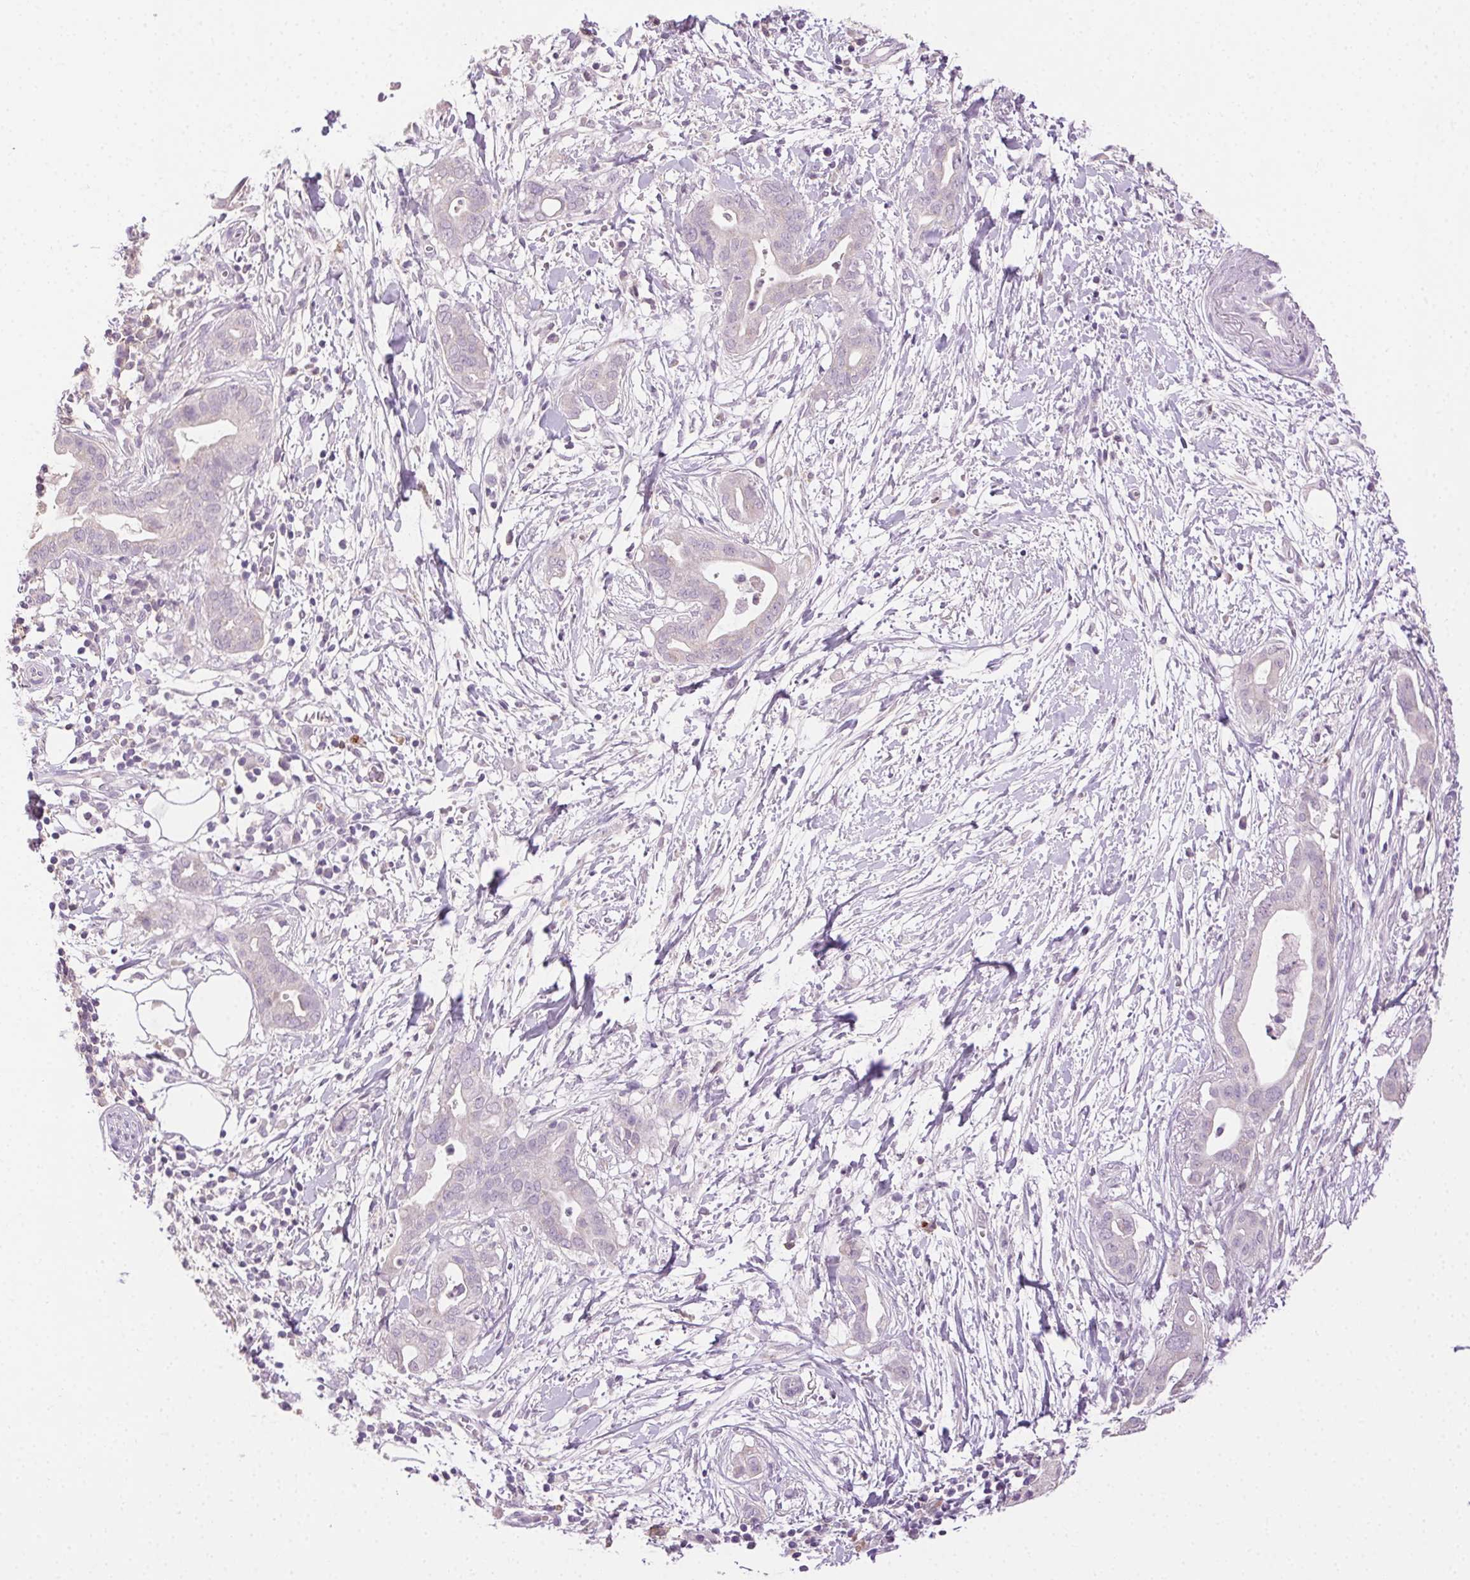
{"staining": {"intensity": "negative", "quantity": "none", "location": "none"}, "tissue": "pancreatic cancer", "cell_type": "Tumor cells", "image_type": "cancer", "snomed": [{"axis": "morphology", "description": "Adenocarcinoma, NOS"}, {"axis": "topography", "description": "Pancreas"}], "caption": "A photomicrograph of pancreatic cancer (adenocarcinoma) stained for a protein displays no brown staining in tumor cells.", "gene": "AKAP5", "patient": {"sex": "male", "age": 61}}